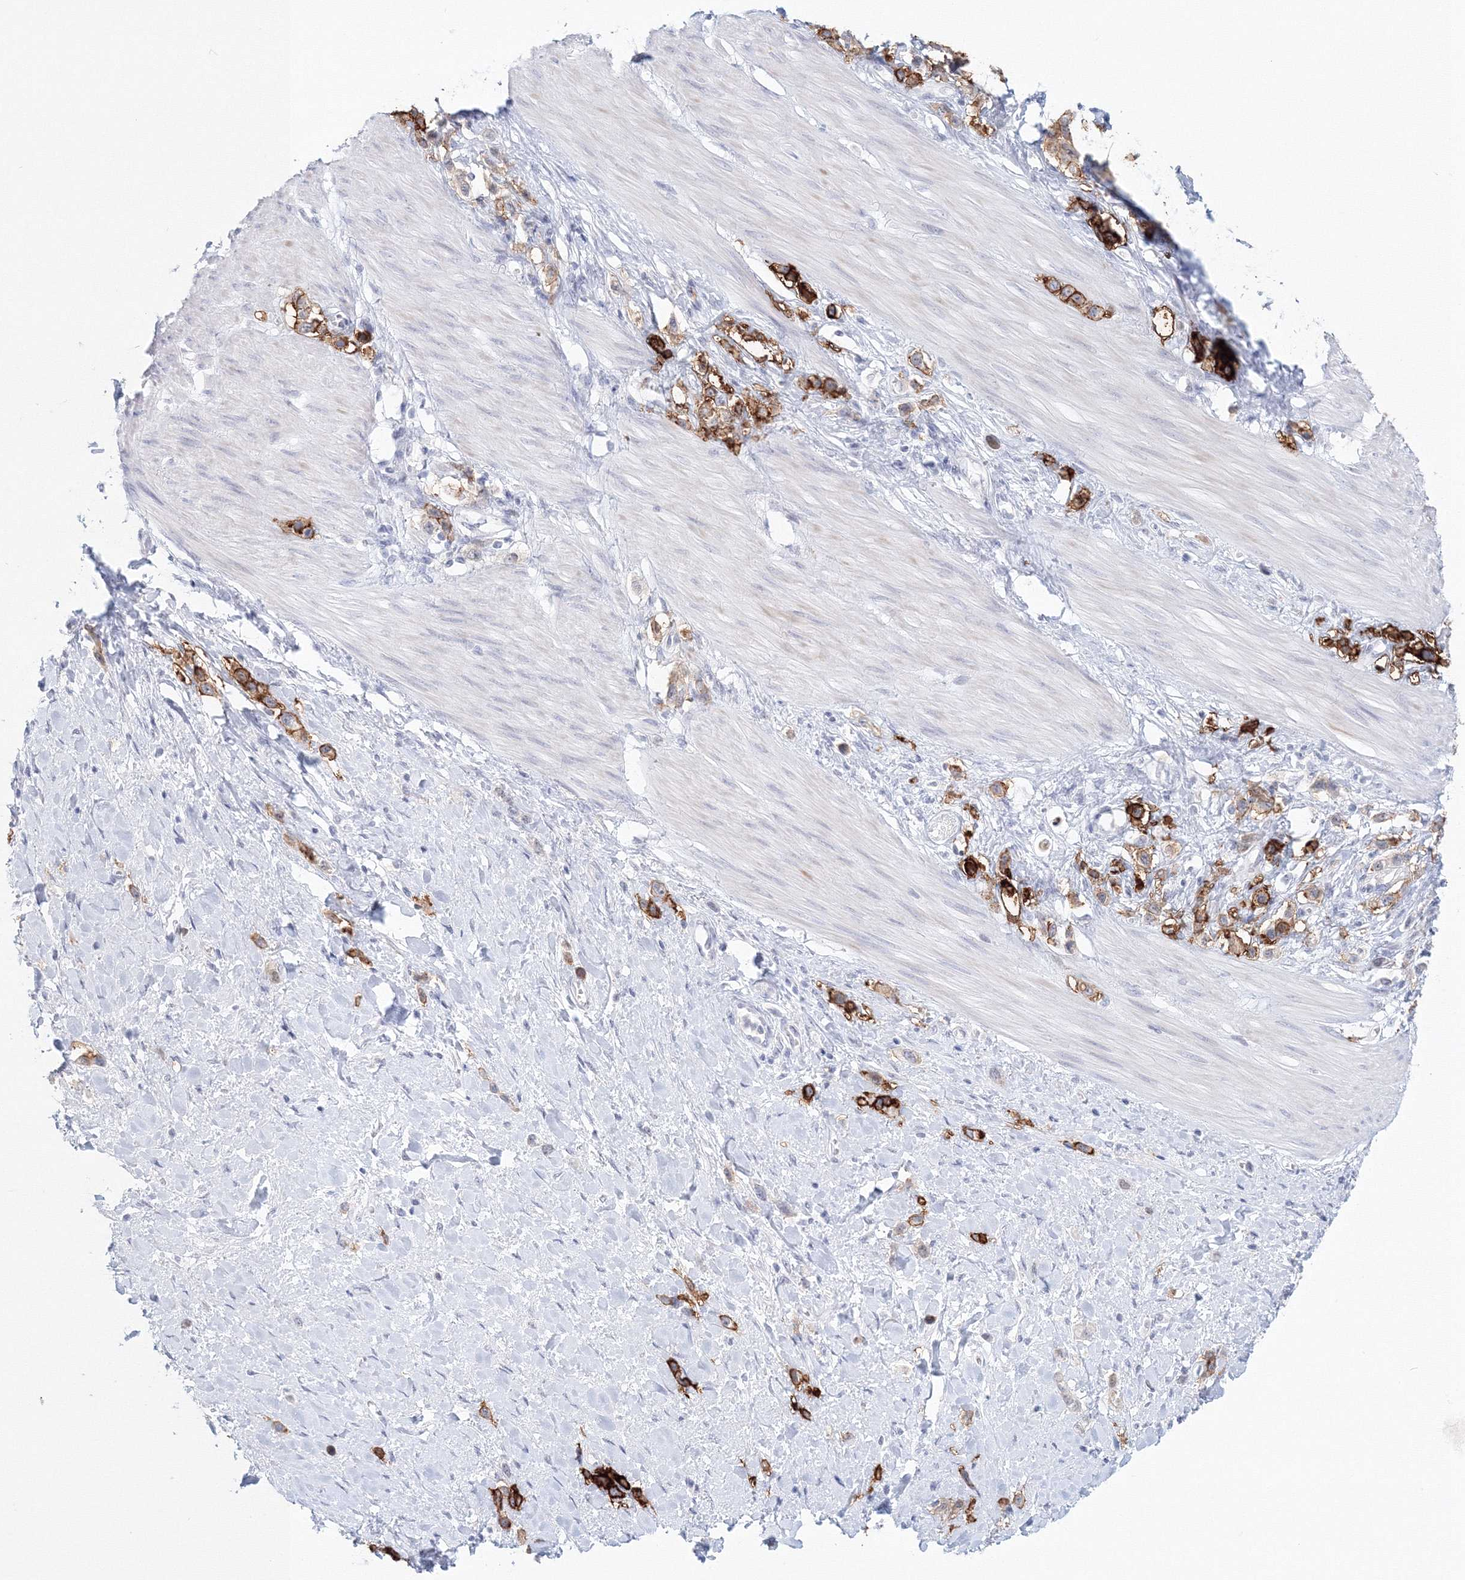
{"staining": {"intensity": "strong", "quantity": ">75%", "location": "cytoplasmic/membranous"}, "tissue": "stomach cancer", "cell_type": "Tumor cells", "image_type": "cancer", "snomed": [{"axis": "morphology", "description": "Adenocarcinoma, NOS"}, {"axis": "topography", "description": "Stomach"}], "caption": "Brown immunohistochemical staining in stomach adenocarcinoma displays strong cytoplasmic/membranous positivity in about >75% of tumor cells.", "gene": "VSIG1", "patient": {"sex": "female", "age": 65}}